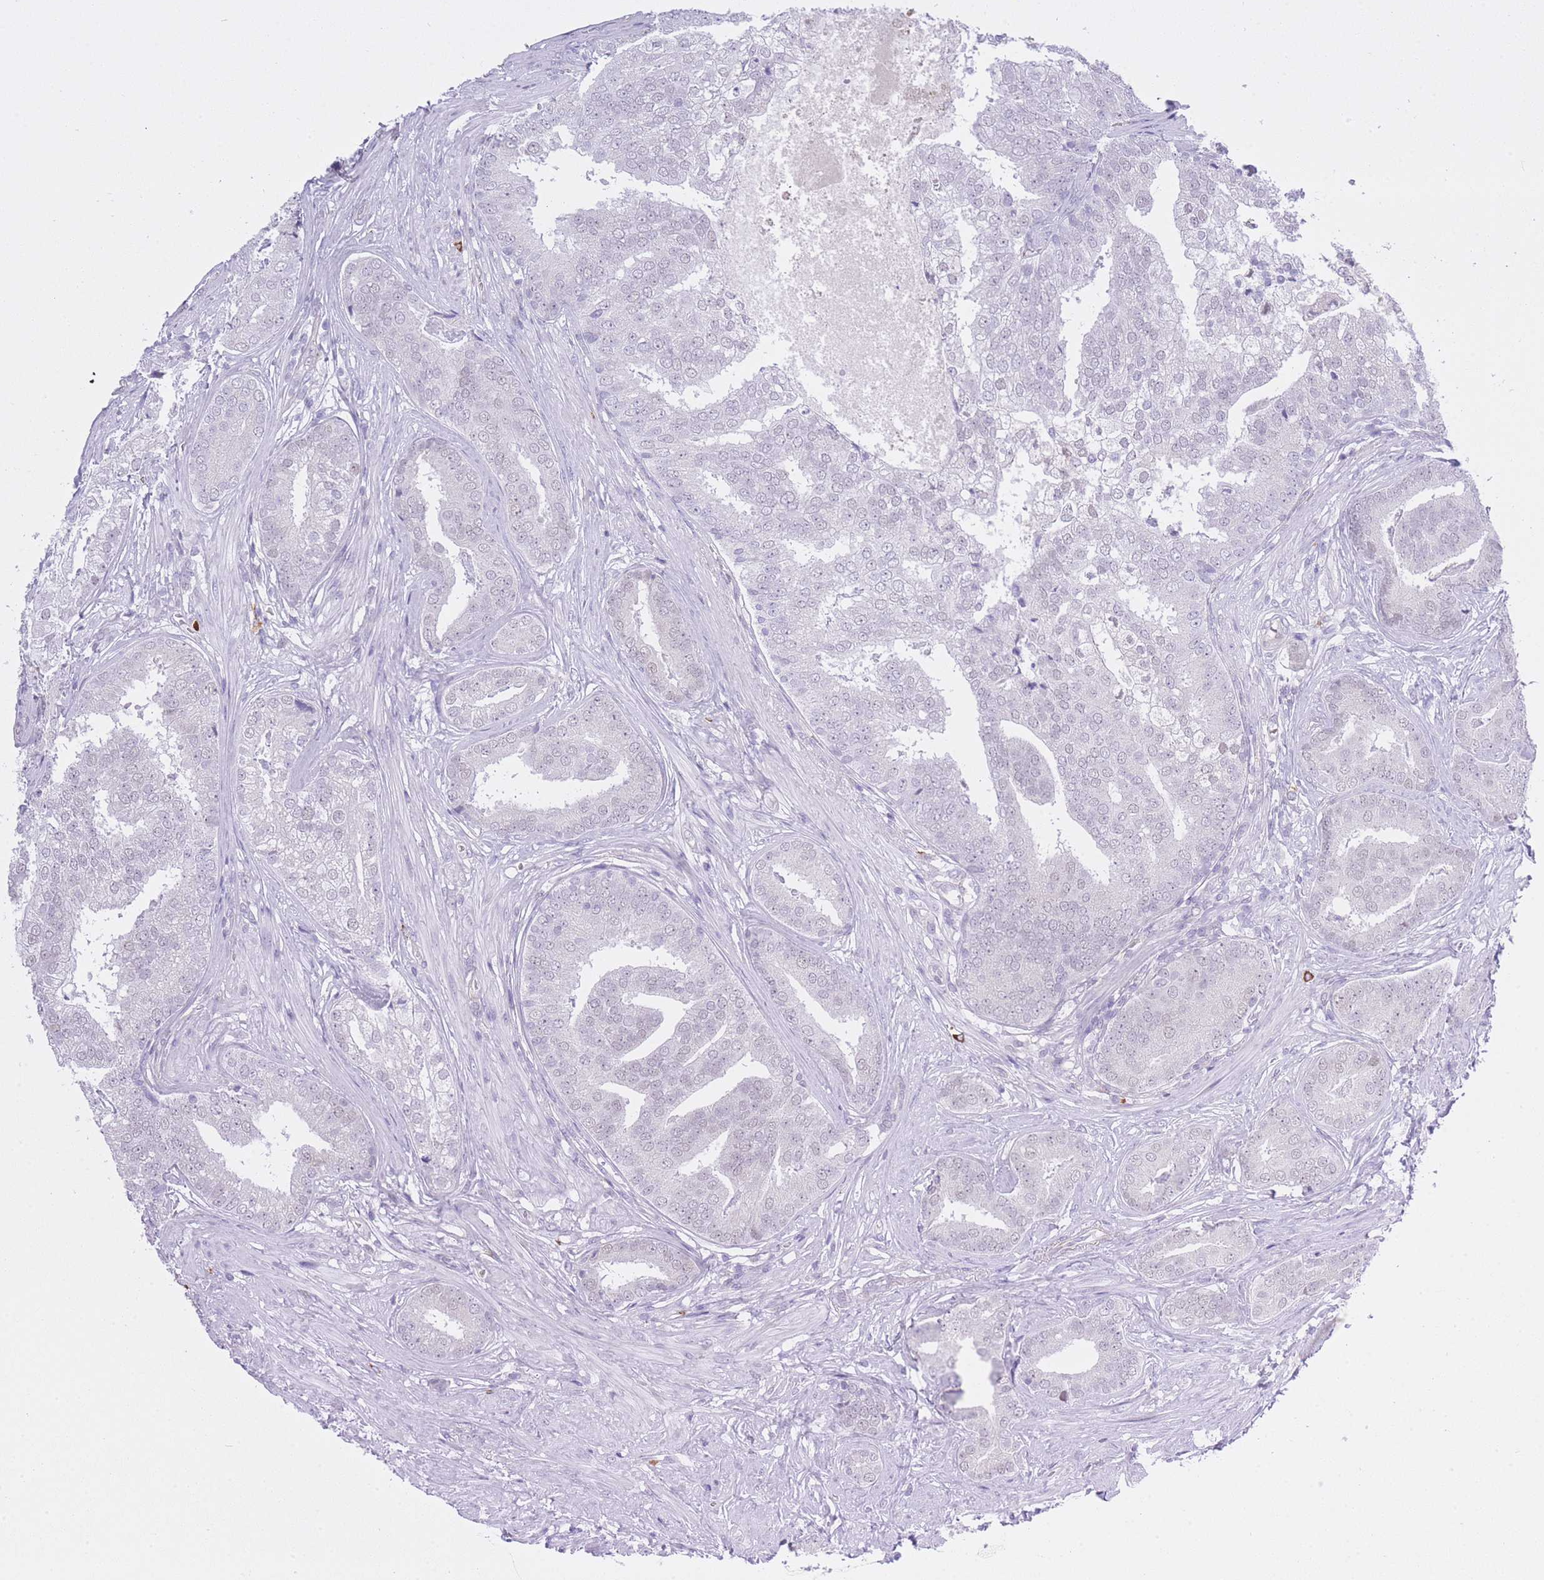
{"staining": {"intensity": "negative", "quantity": "none", "location": "none"}, "tissue": "prostate cancer", "cell_type": "Tumor cells", "image_type": "cancer", "snomed": [{"axis": "morphology", "description": "Adenocarcinoma, High grade"}, {"axis": "topography", "description": "Prostate"}], "caption": "Prostate high-grade adenocarcinoma stained for a protein using IHC demonstrates no positivity tumor cells.", "gene": "MEIOSIN", "patient": {"sex": "male", "age": 55}}